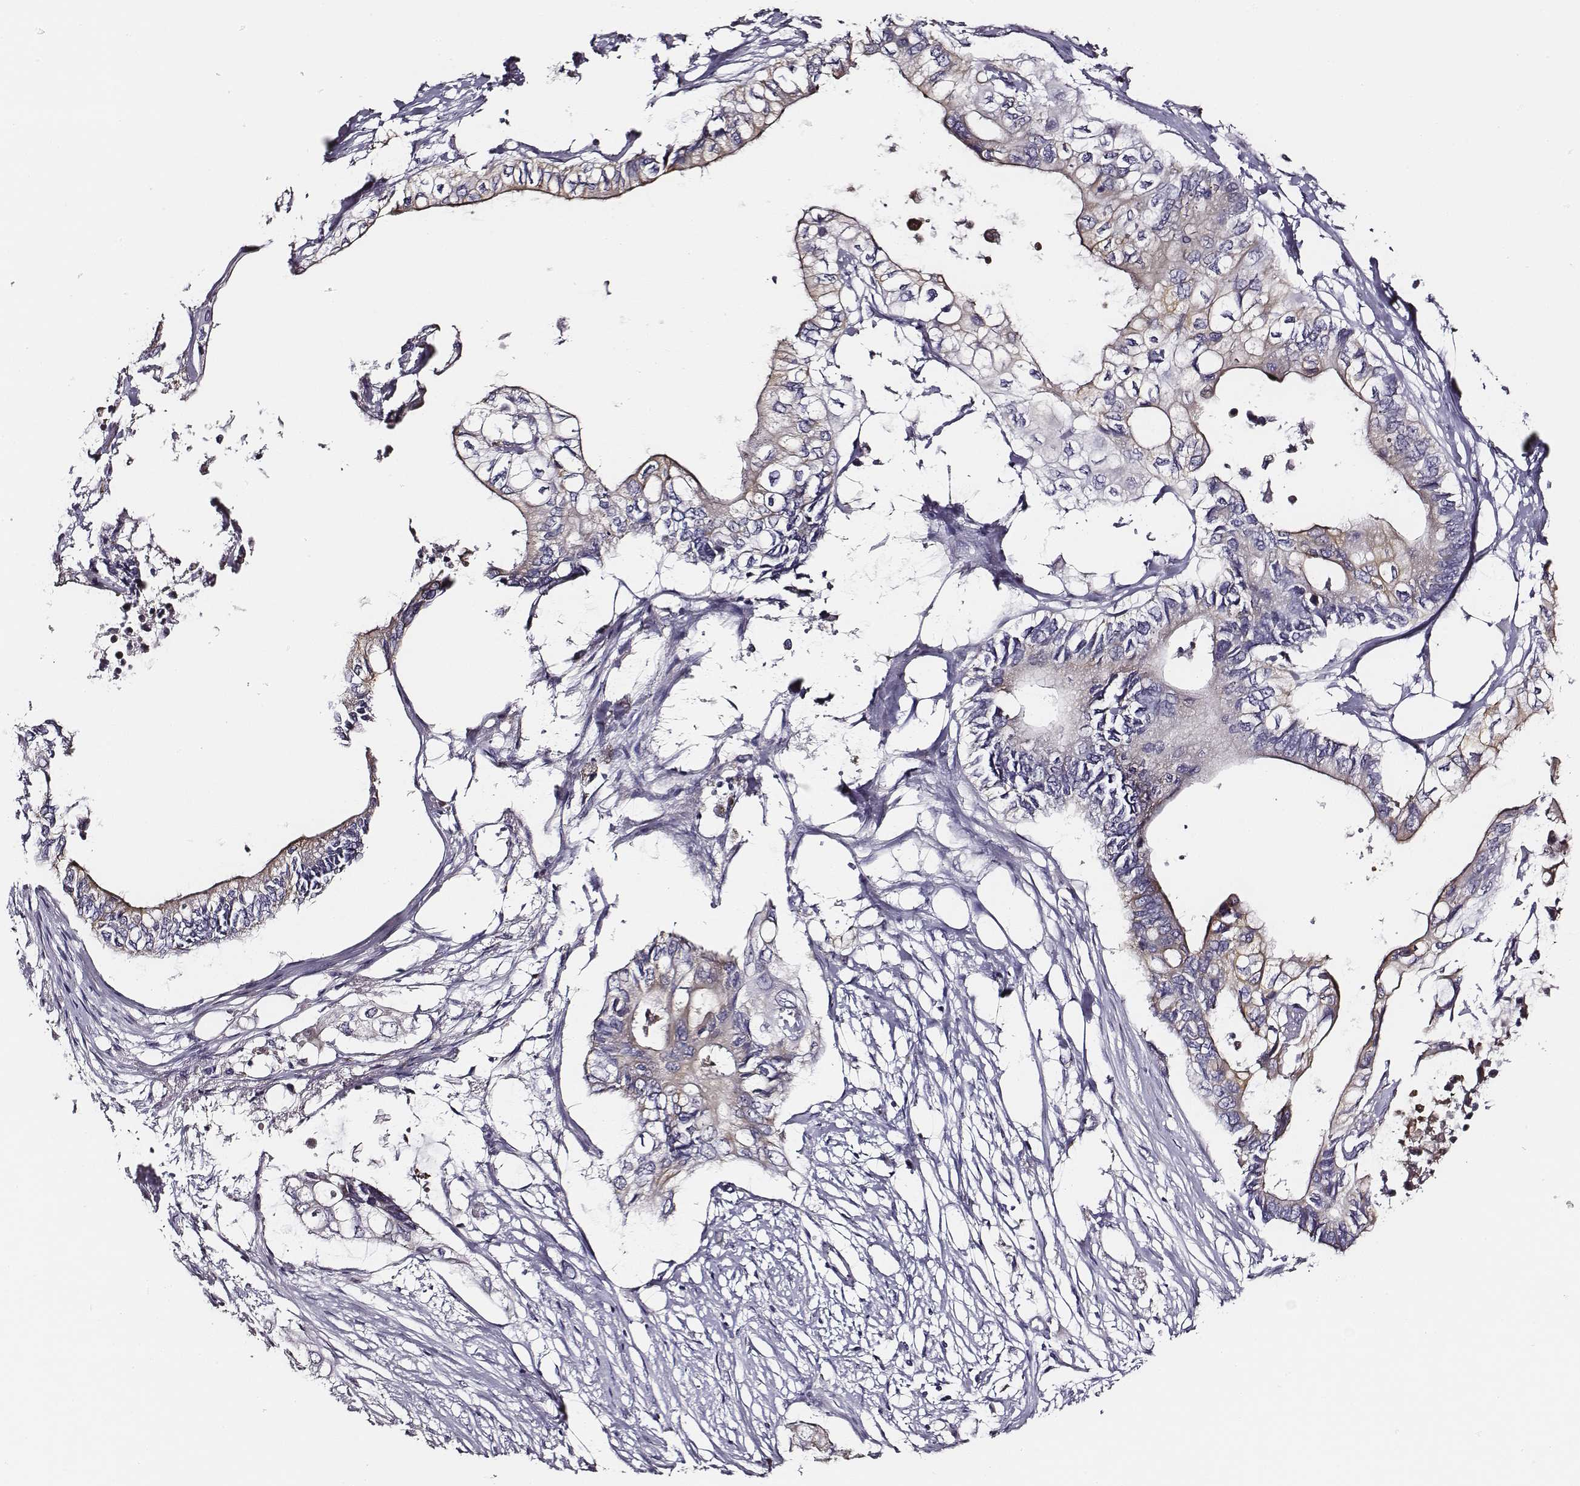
{"staining": {"intensity": "negative", "quantity": "none", "location": "none"}, "tissue": "pancreatic cancer", "cell_type": "Tumor cells", "image_type": "cancer", "snomed": [{"axis": "morphology", "description": "Adenocarcinoma, NOS"}, {"axis": "topography", "description": "Pancreas"}], "caption": "This is an immunohistochemistry (IHC) photomicrograph of human adenocarcinoma (pancreatic). There is no positivity in tumor cells.", "gene": "AADAT", "patient": {"sex": "female", "age": 63}}